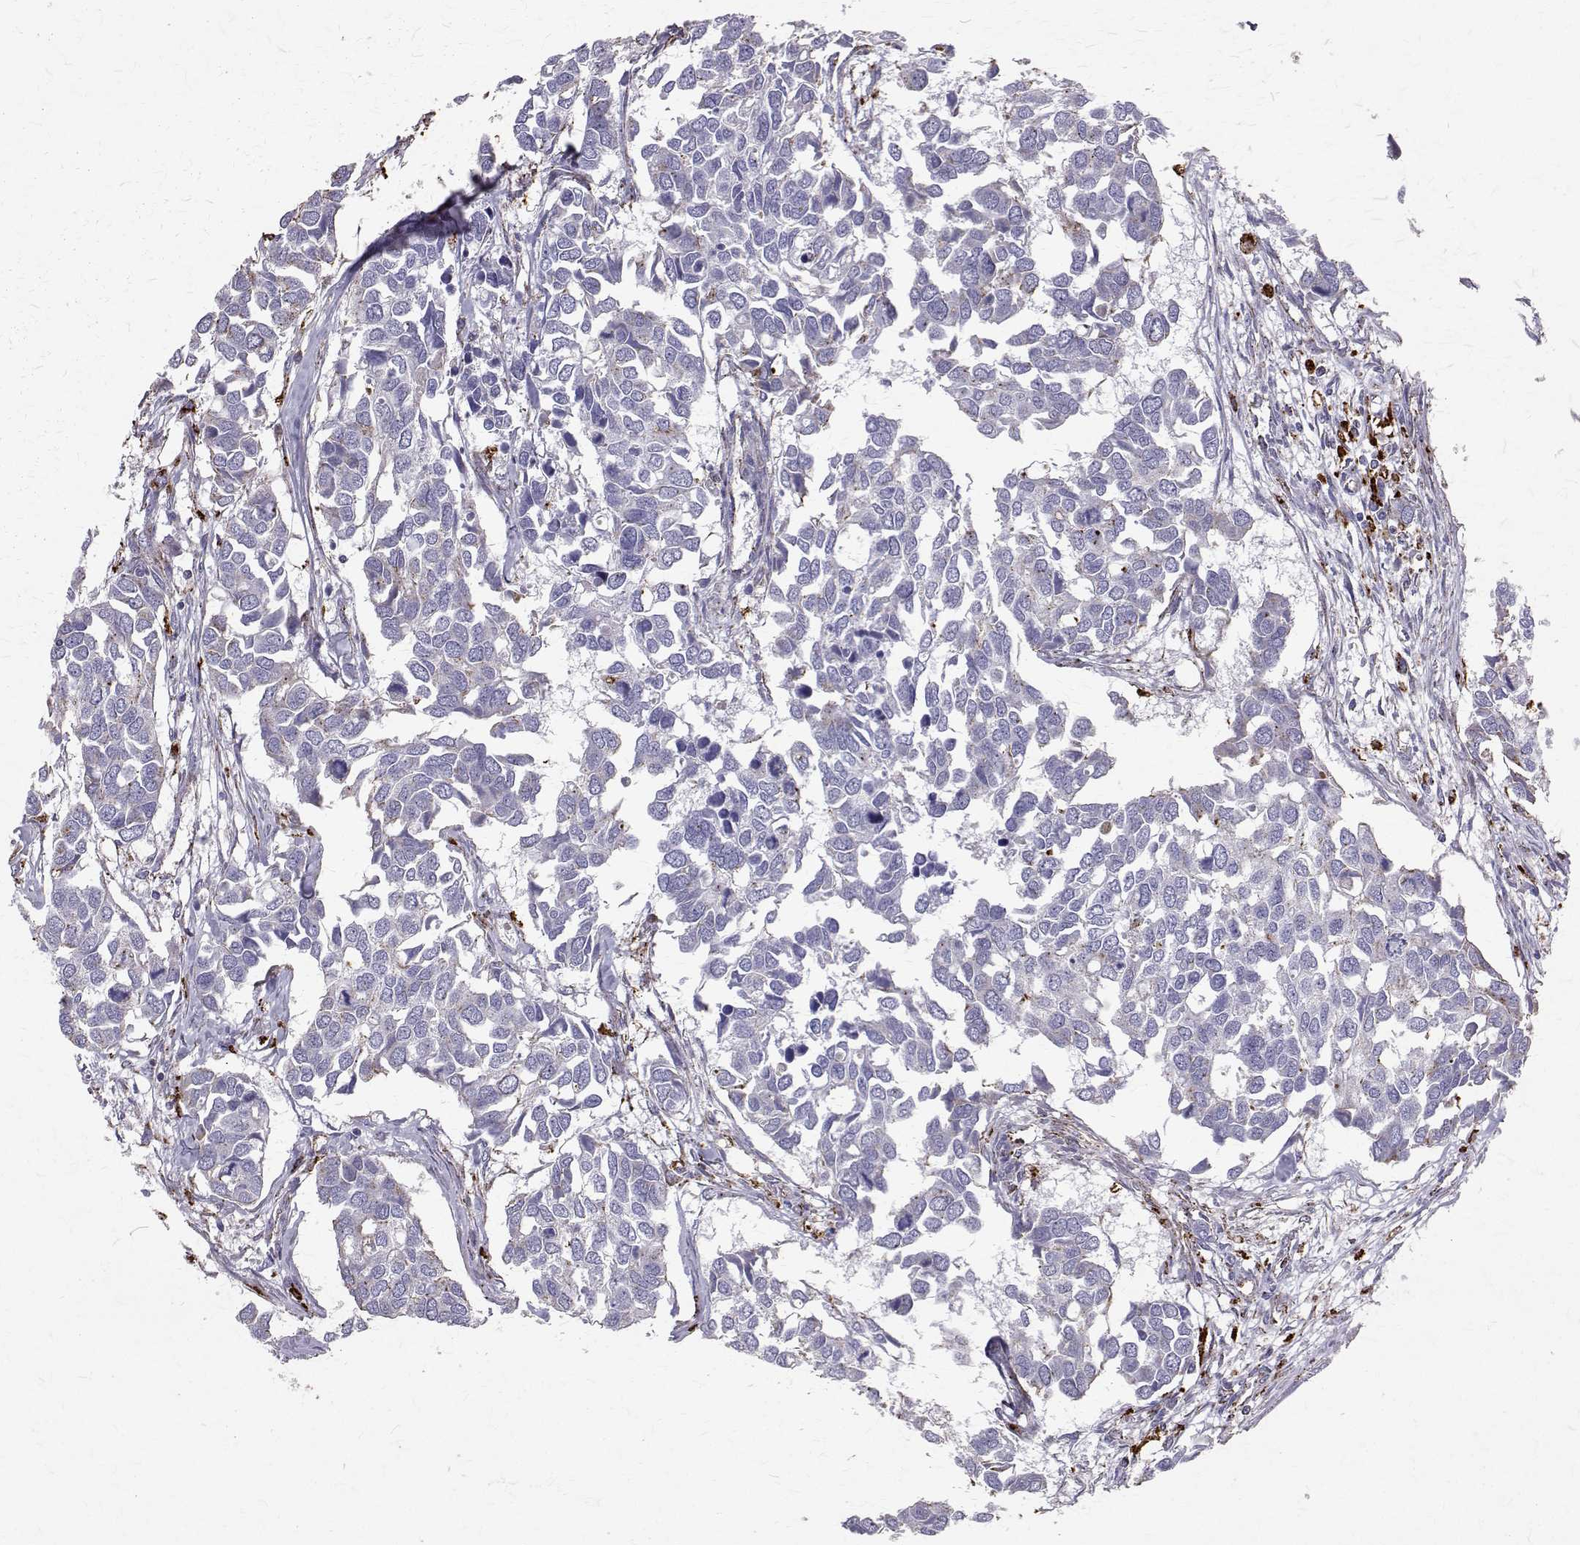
{"staining": {"intensity": "negative", "quantity": "none", "location": "none"}, "tissue": "breast cancer", "cell_type": "Tumor cells", "image_type": "cancer", "snomed": [{"axis": "morphology", "description": "Duct carcinoma"}, {"axis": "topography", "description": "Breast"}], "caption": "Tumor cells show no significant protein positivity in infiltrating ductal carcinoma (breast).", "gene": "TPP1", "patient": {"sex": "female", "age": 83}}